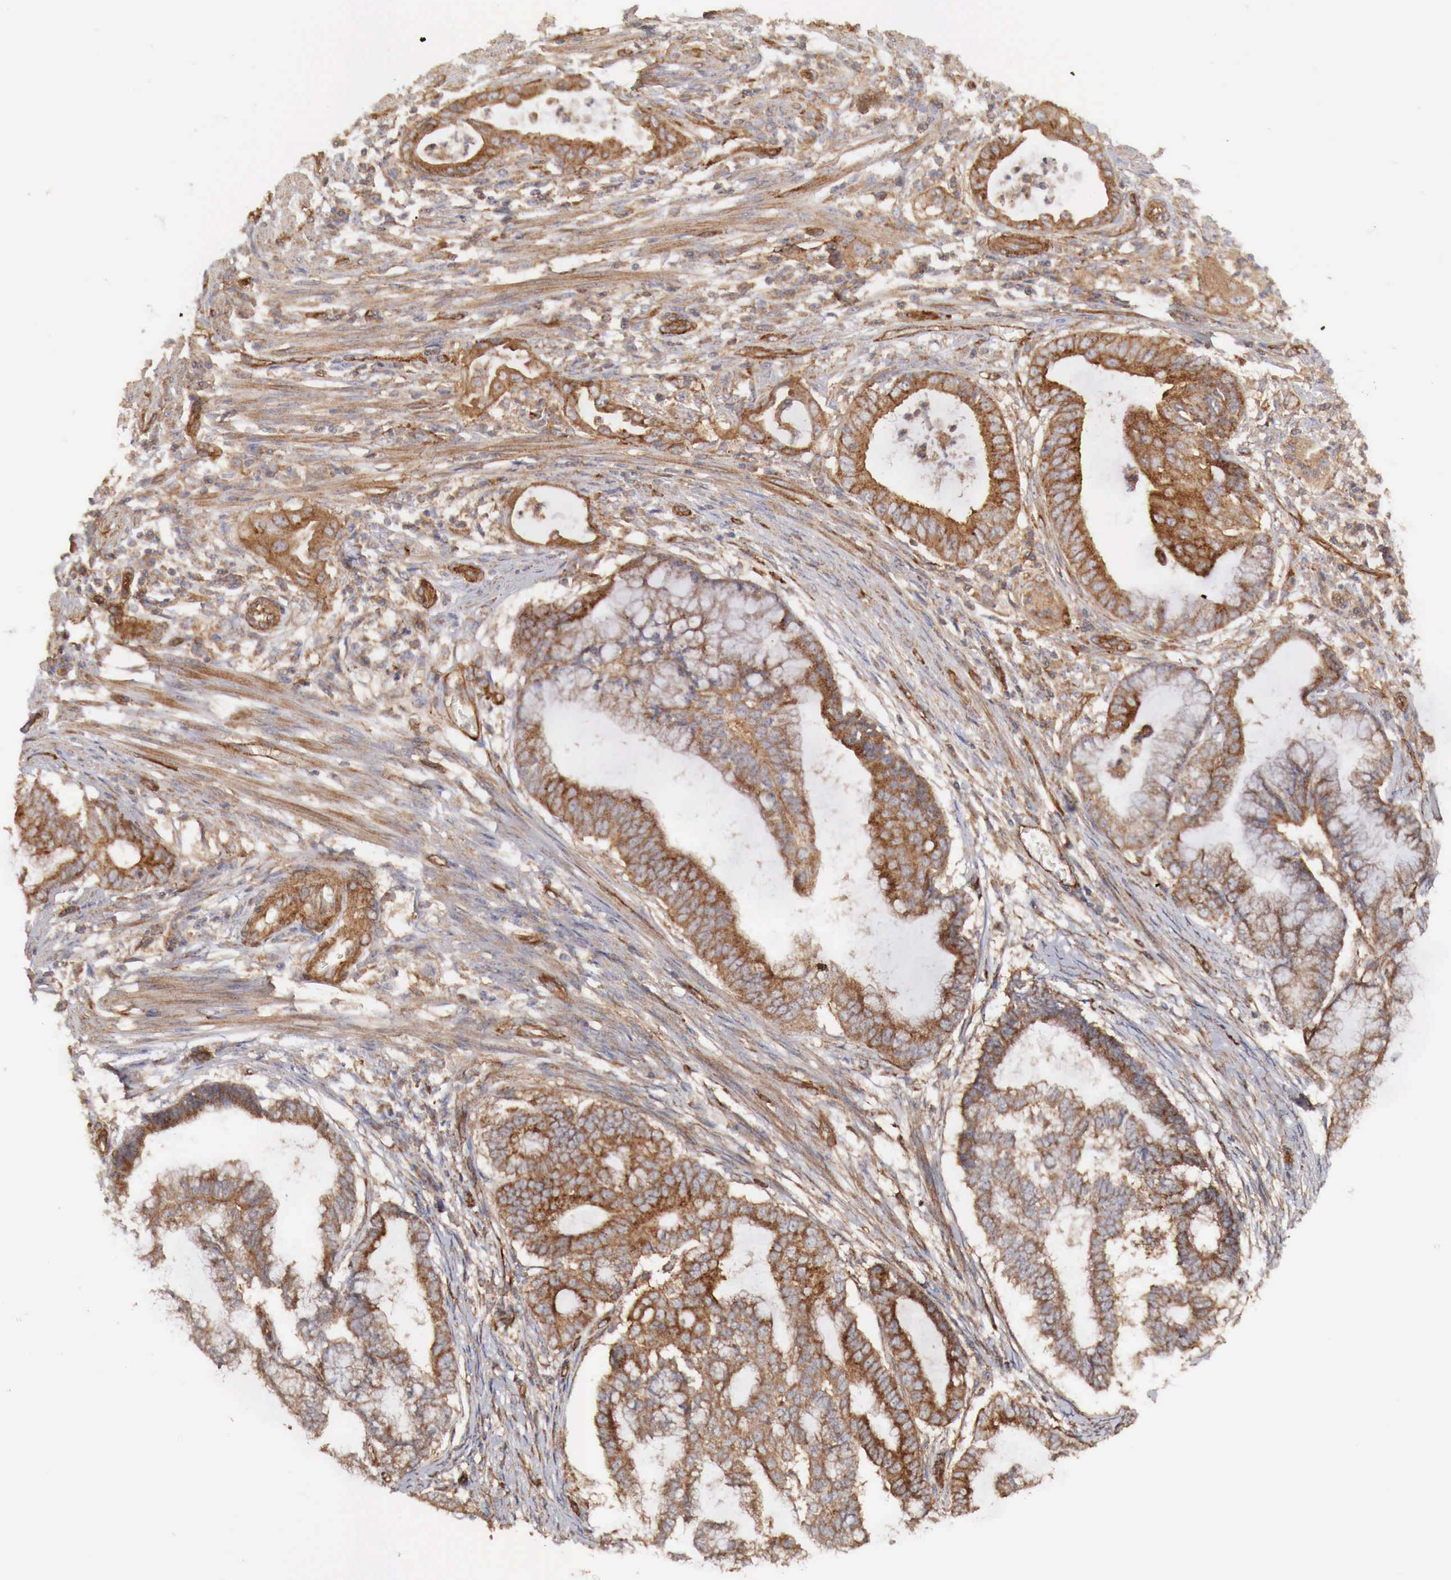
{"staining": {"intensity": "moderate", "quantity": ">75%", "location": "cytoplasmic/membranous"}, "tissue": "endometrial cancer", "cell_type": "Tumor cells", "image_type": "cancer", "snomed": [{"axis": "morphology", "description": "Adenocarcinoma, NOS"}, {"axis": "topography", "description": "Endometrium"}], "caption": "Immunohistochemical staining of human adenocarcinoma (endometrial) exhibits moderate cytoplasmic/membranous protein positivity in about >75% of tumor cells. The protein is stained brown, and the nuclei are stained in blue (DAB (3,3'-diaminobenzidine) IHC with brightfield microscopy, high magnification).", "gene": "ARMCX4", "patient": {"sex": "female", "age": 63}}